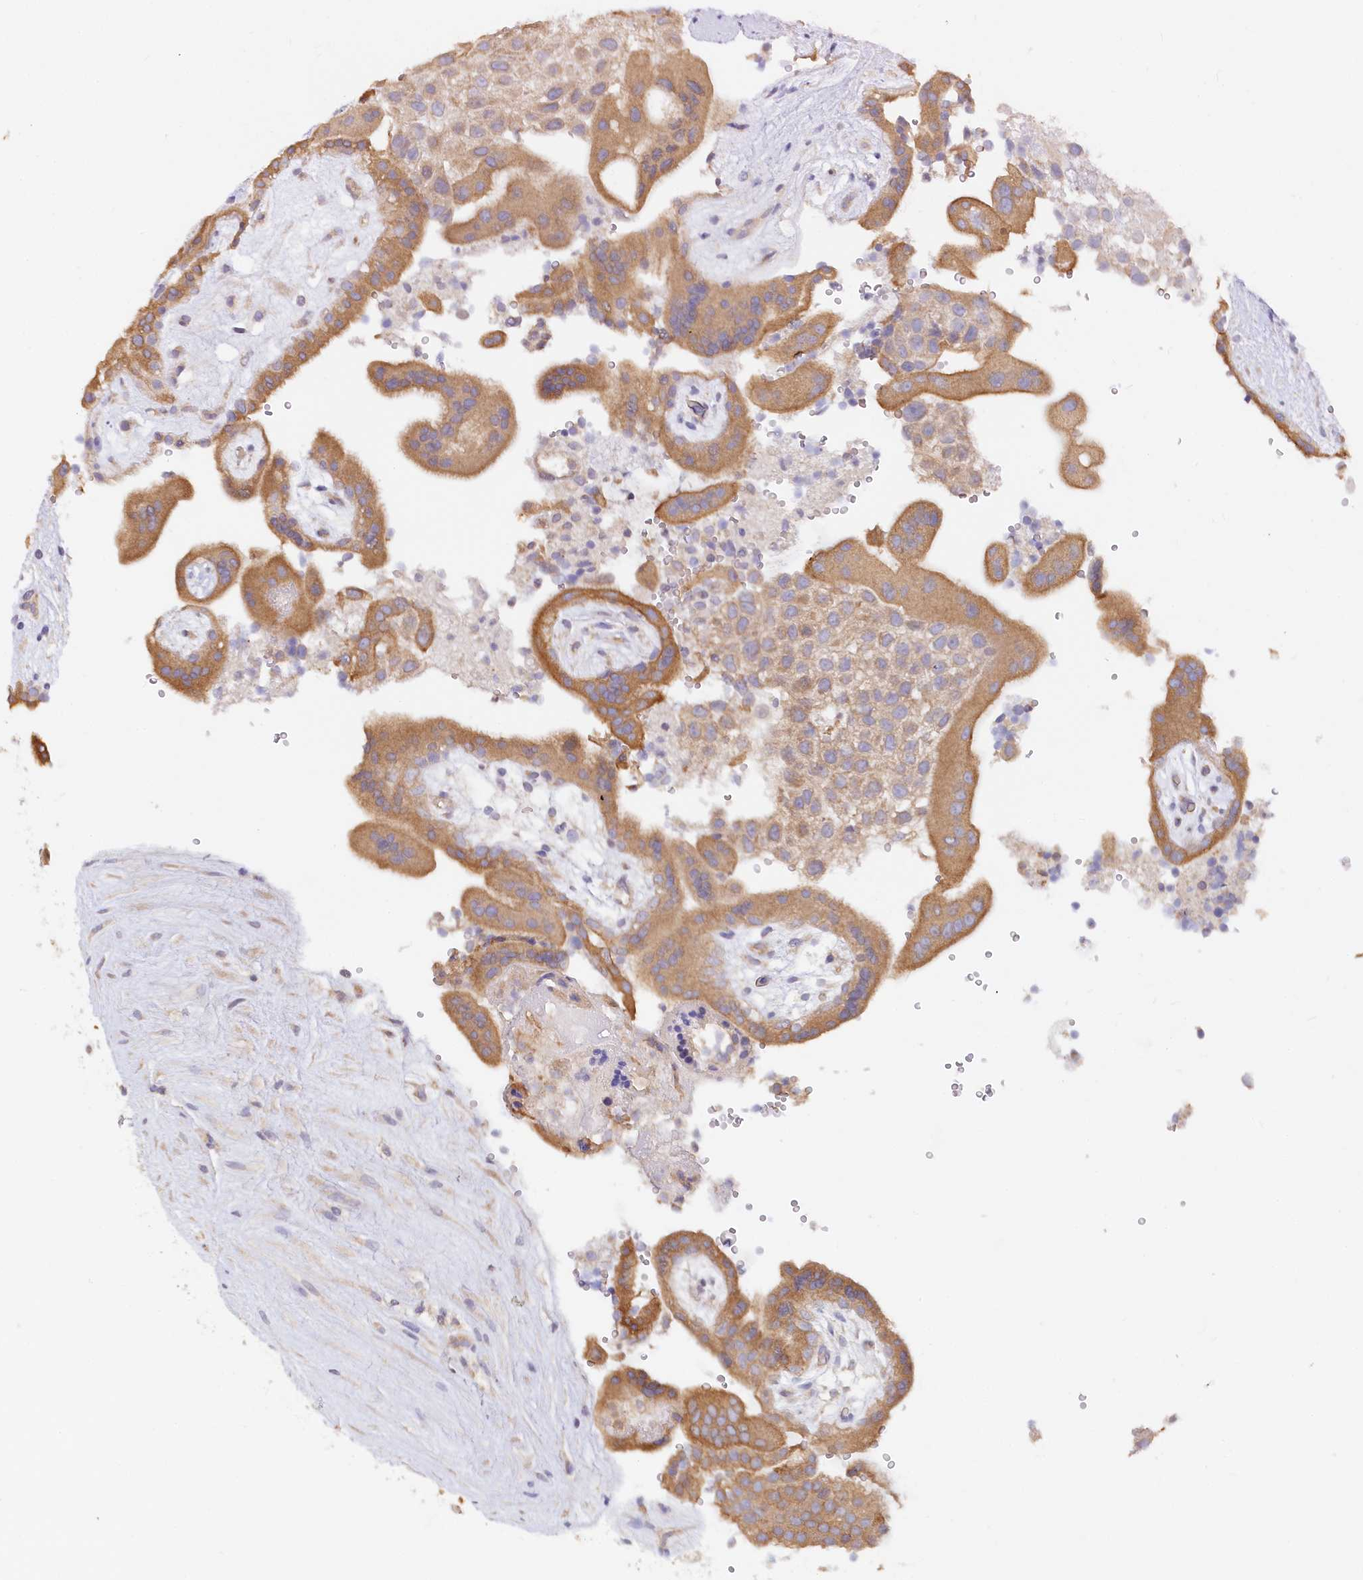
{"staining": {"intensity": "moderate", "quantity": ">75%", "location": "cytoplasmic/membranous"}, "tissue": "placenta", "cell_type": "Trophoblastic cells", "image_type": "normal", "snomed": [{"axis": "morphology", "description": "Normal tissue, NOS"}, {"axis": "topography", "description": "Placenta"}], "caption": "Placenta stained for a protein shows moderate cytoplasmic/membranous positivity in trophoblastic cells. (DAB IHC, brown staining for protein, blue staining for nuclei).", "gene": "PAIP2", "patient": {"sex": "female", "age": 18}}